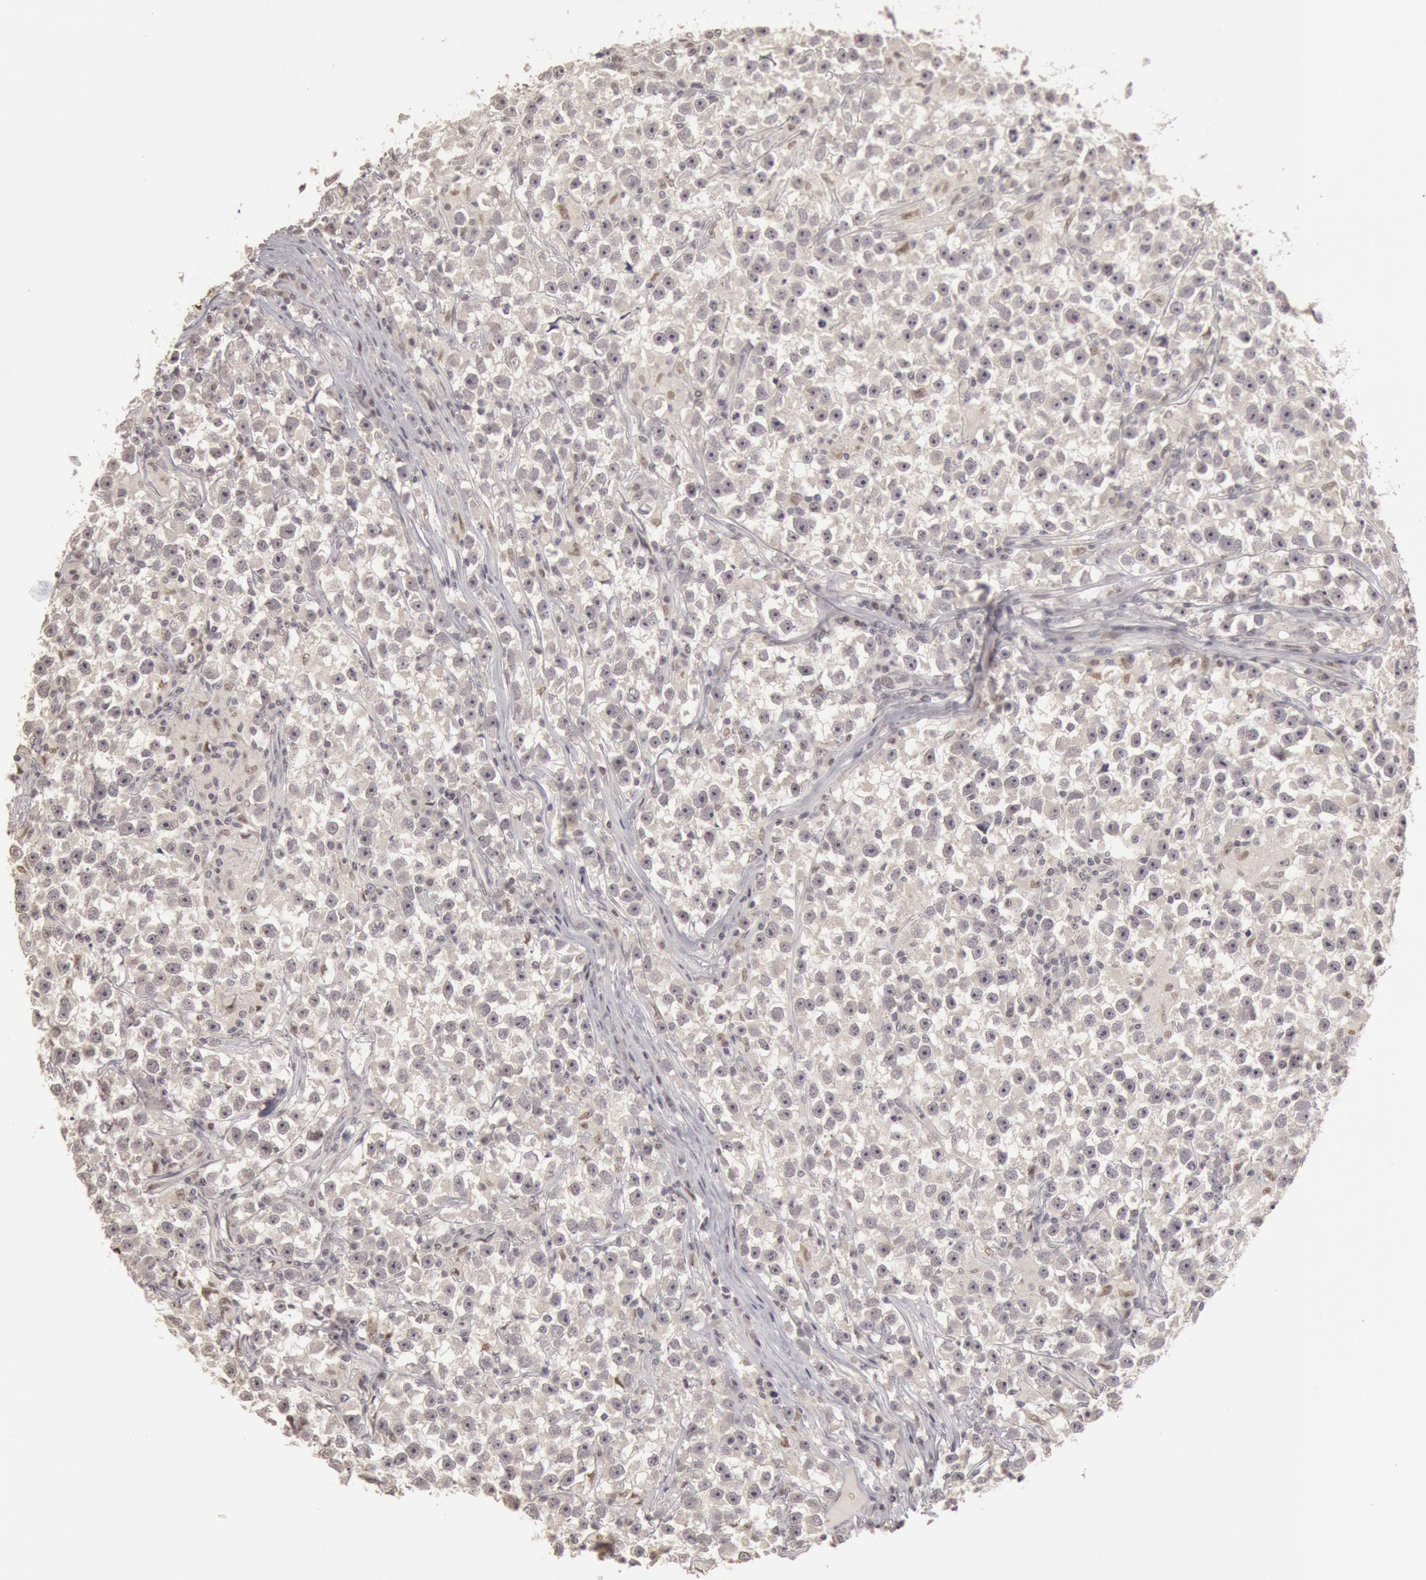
{"staining": {"intensity": "negative", "quantity": "none", "location": "none"}, "tissue": "testis cancer", "cell_type": "Tumor cells", "image_type": "cancer", "snomed": [{"axis": "morphology", "description": "Seminoma, NOS"}, {"axis": "topography", "description": "Testis"}], "caption": "Histopathology image shows no protein staining in tumor cells of testis cancer (seminoma) tissue. (Immunohistochemistry (ihc), brightfield microscopy, high magnification).", "gene": "RIMBP3C", "patient": {"sex": "male", "age": 33}}